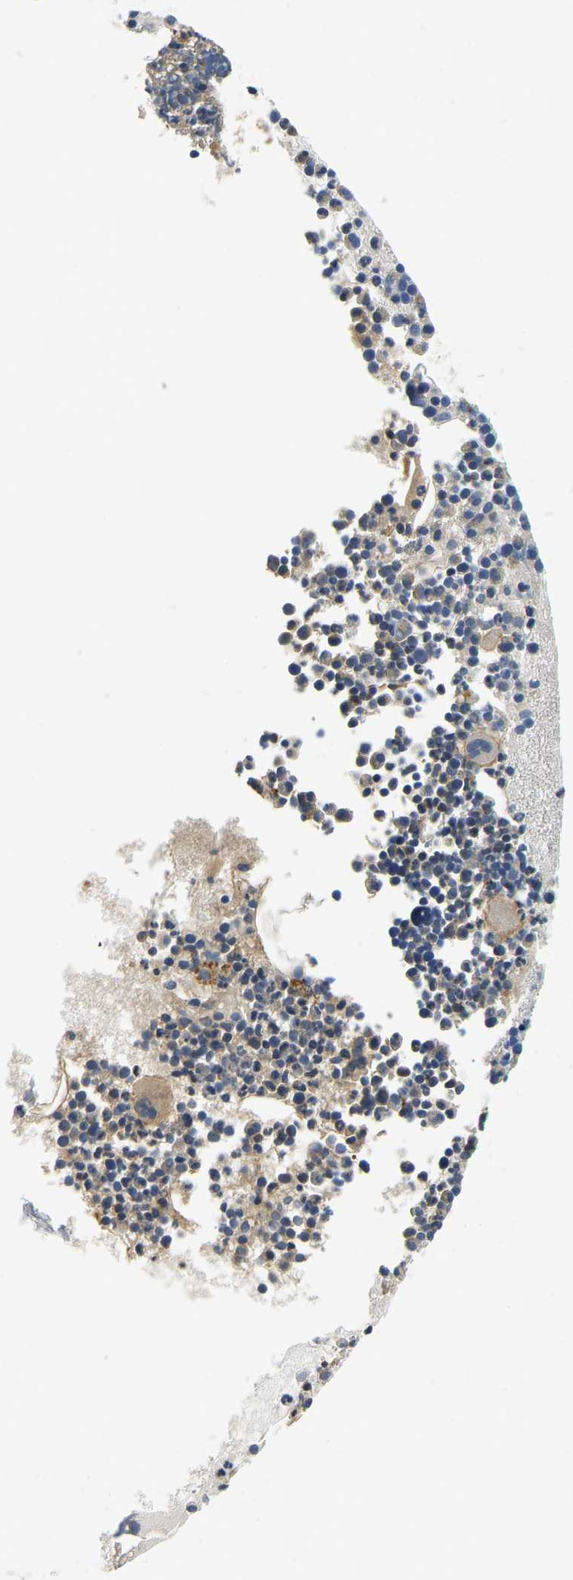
{"staining": {"intensity": "weak", "quantity": "25%-75%", "location": "cytoplasmic/membranous"}, "tissue": "bone marrow", "cell_type": "Hematopoietic cells", "image_type": "normal", "snomed": [{"axis": "morphology", "description": "Normal tissue, NOS"}, {"axis": "morphology", "description": "Inflammation, NOS"}, {"axis": "topography", "description": "Bone marrow"}], "caption": "Immunohistochemistry (DAB (3,3'-diaminobenzidine)) staining of unremarkable human bone marrow reveals weak cytoplasmic/membranous protein staining in approximately 25%-75% of hematopoietic cells. The staining is performed using DAB brown chromogen to label protein expression. The nuclei are counter-stained blue using hematoxylin.", "gene": "RESF1", "patient": {"sex": "male", "age": 58}}